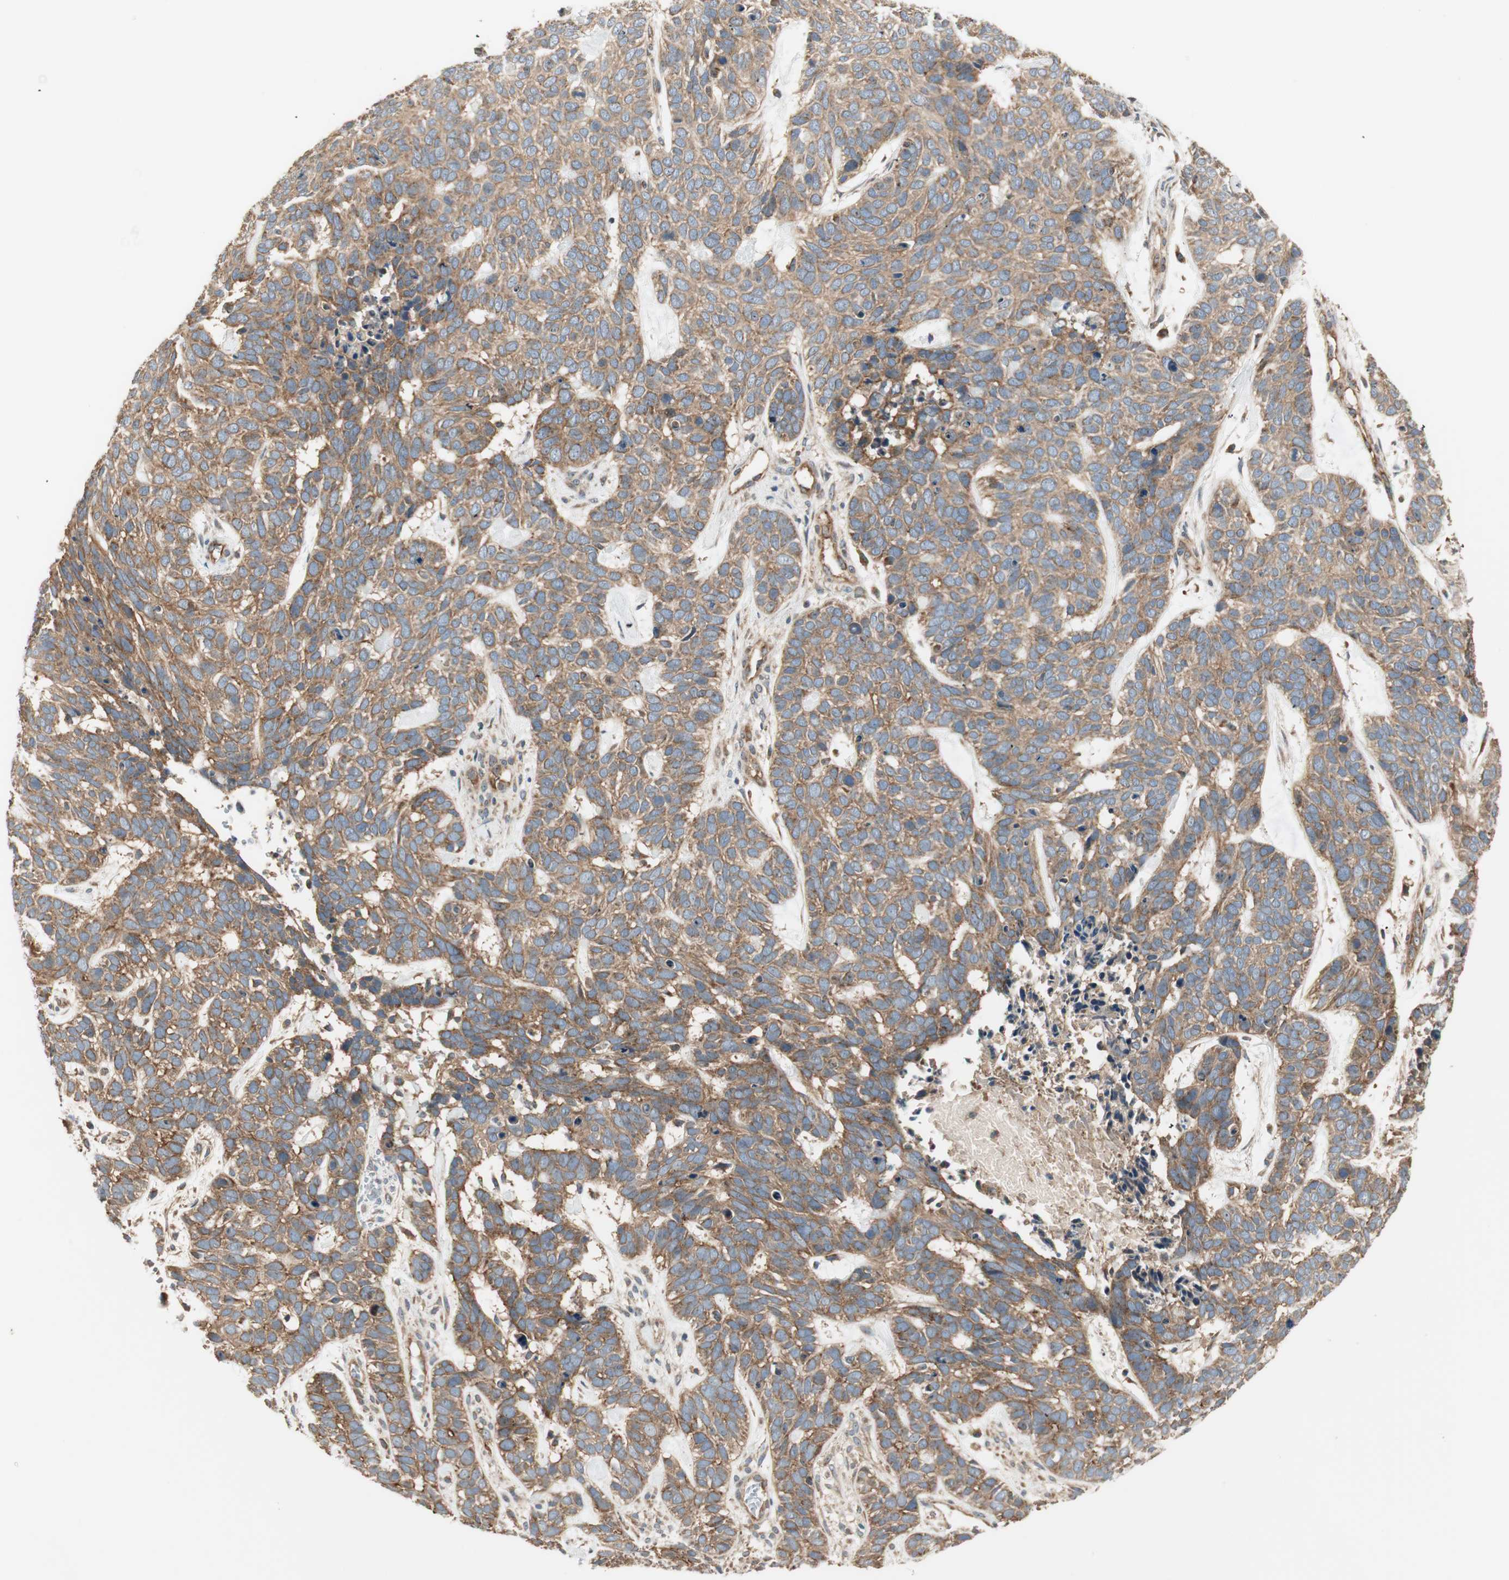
{"staining": {"intensity": "moderate", "quantity": ">75%", "location": "cytoplasmic/membranous"}, "tissue": "skin cancer", "cell_type": "Tumor cells", "image_type": "cancer", "snomed": [{"axis": "morphology", "description": "Basal cell carcinoma"}, {"axis": "topography", "description": "Skin"}], "caption": "Tumor cells show moderate cytoplasmic/membranous staining in about >75% of cells in skin cancer.", "gene": "CTTNBP2NL", "patient": {"sex": "male", "age": 87}}